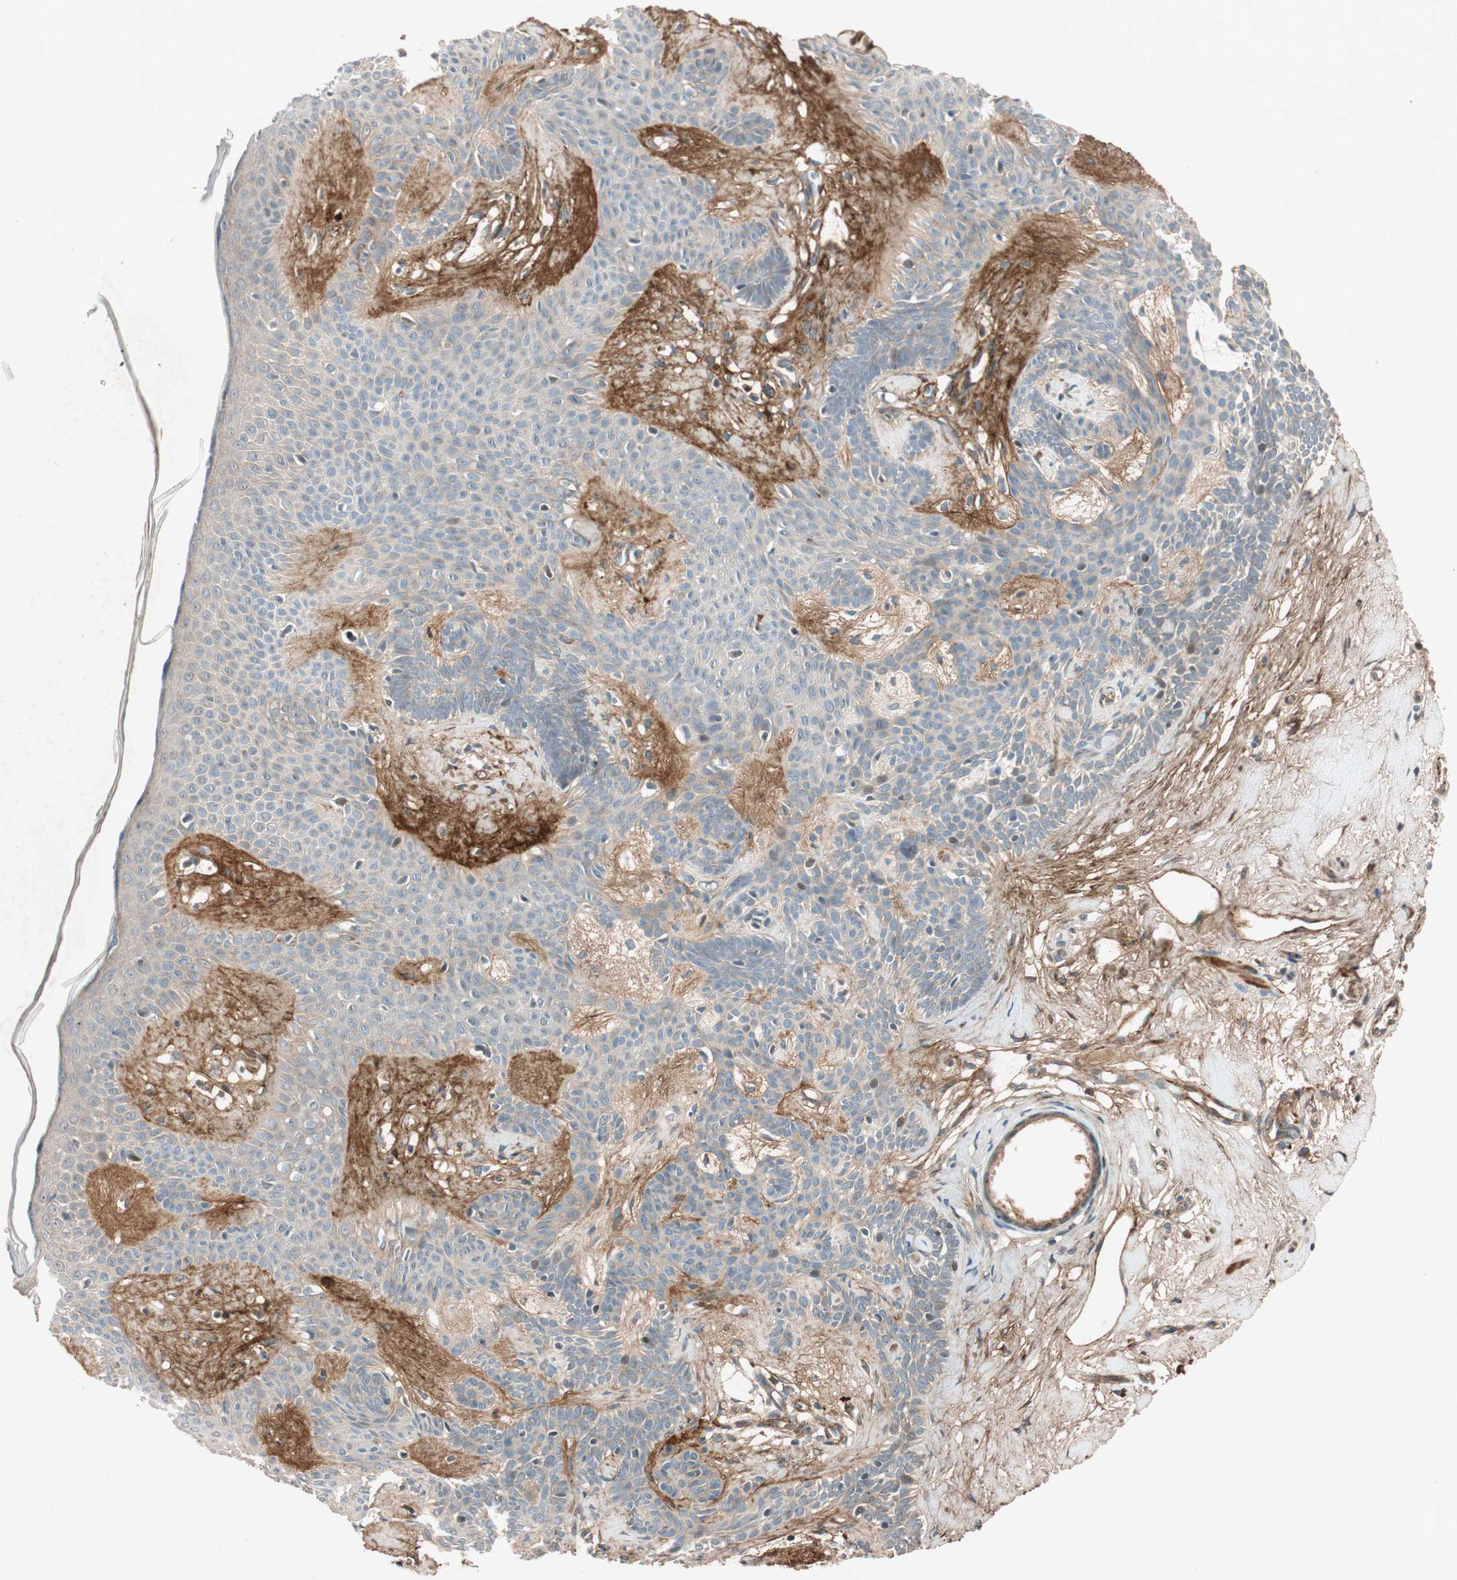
{"staining": {"intensity": "negative", "quantity": "none", "location": "none"}, "tissue": "skin cancer", "cell_type": "Tumor cells", "image_type": "cancer", "snomed": [{"axis": "morphology", "description": "Developmental malformation"}, {"axis": "morphology", "description": "Basal cell carcinoma"}, {"axis": "topography", "description": "Skin"}], "caption": "Human basal cell carcinoma (skin) stained for a protein using immunohistochemistry exhibits no positivity in tumor cells.", "gene": "EPHA6", "patient": {"sex": "female", "age": 62}}